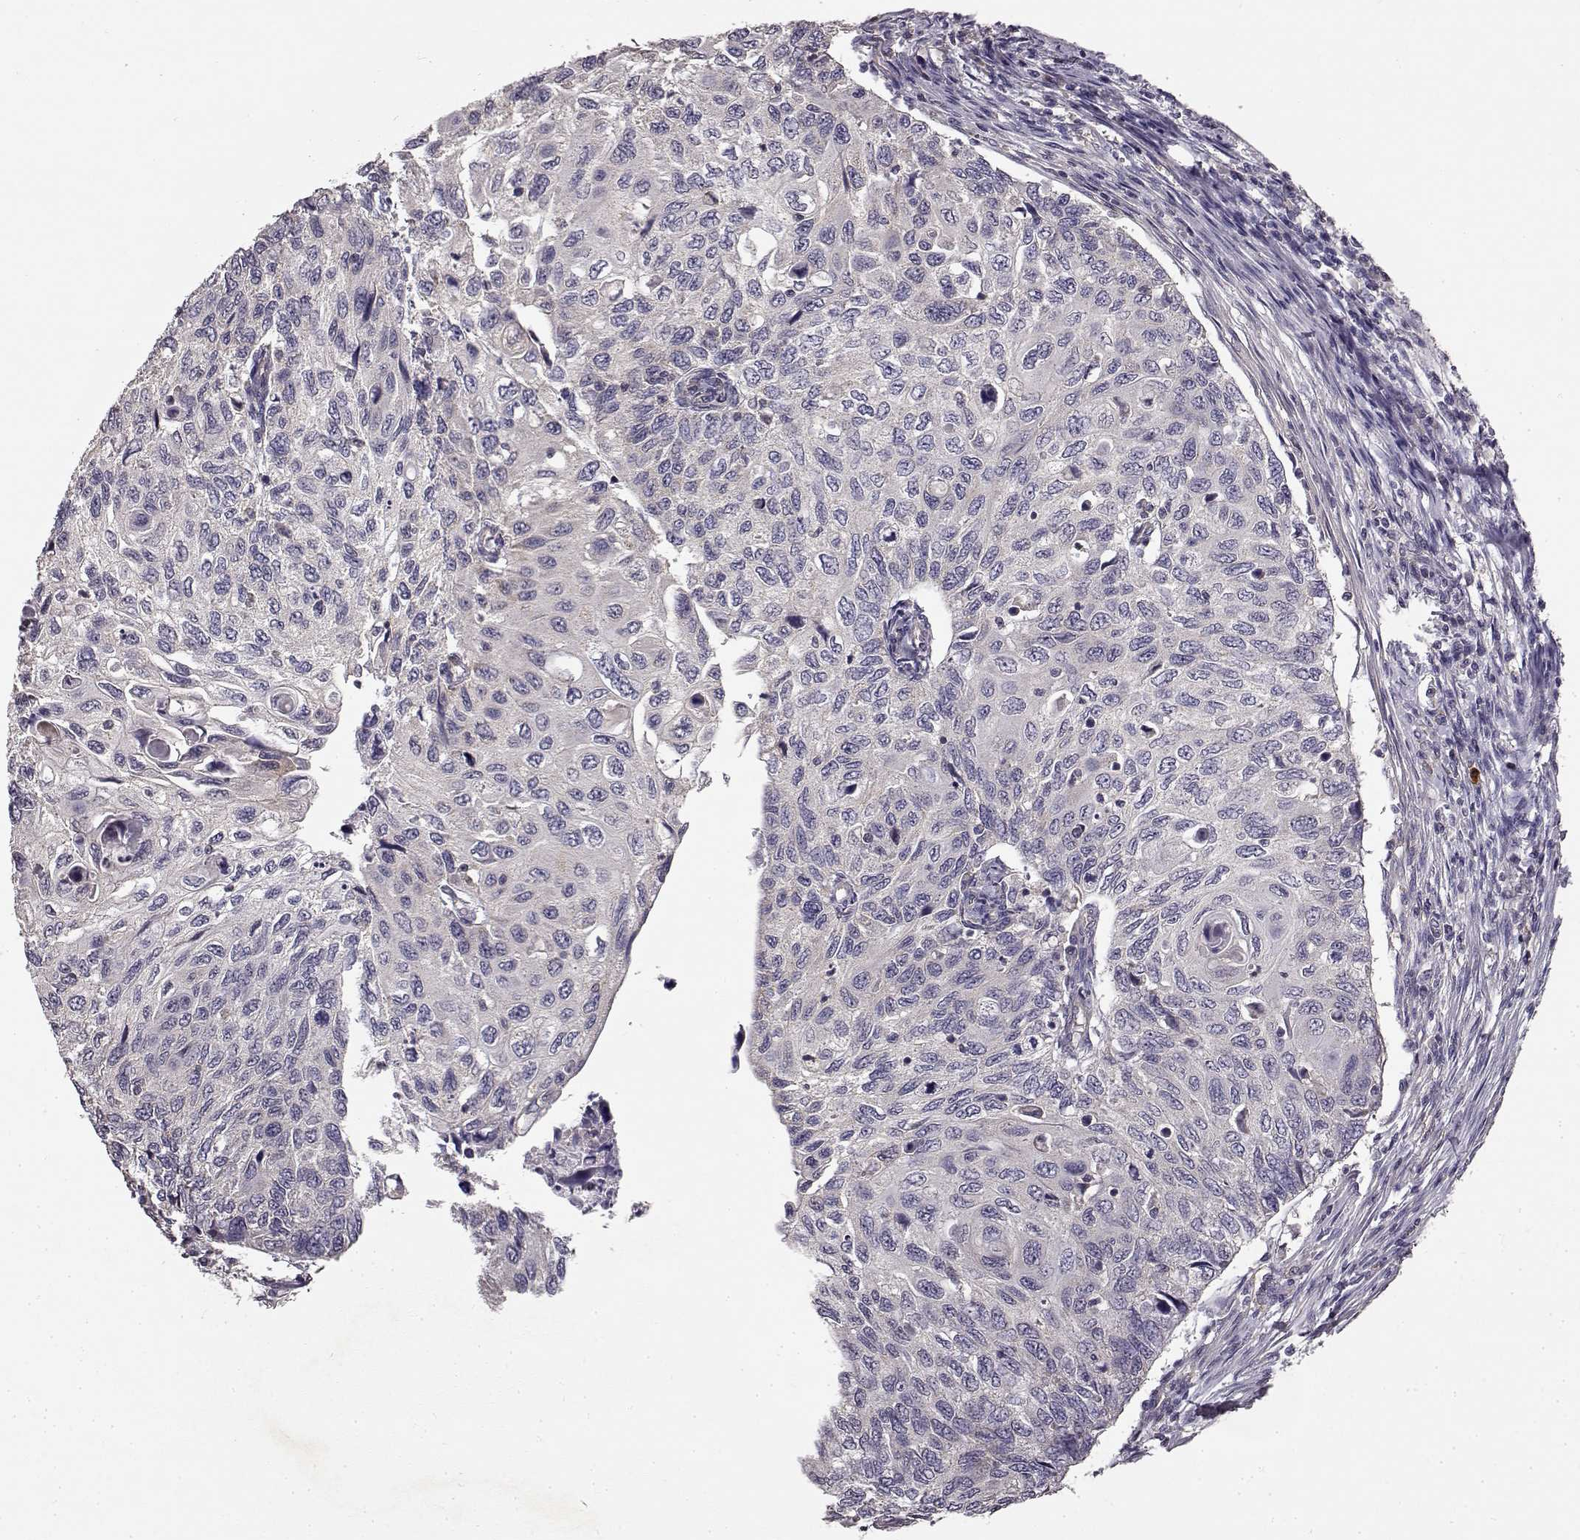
{"staining": {"intensity": "negative", "quantity": "none", "location": "none"}, "tissue": "cervical cancer", "cell_type": "Tumor cells", "image_type": "cancer", "snomed": [{"axis": "morphology", "description": "Squamous cell carcinoma, NOS"}, {"axis": "topography", "description": "Cervix"}], "caption": "Cervical cancer was stained to show a protein in brown. There is no significant expression in tumor cells. Brightfield microscopy of immunohistochemistry (IHC) stained with DAB (brown) and hematoxylin (blue), captured at high magnification.", "gene": "ERBB3", "patient": {"sex": "female", "age": 70}}